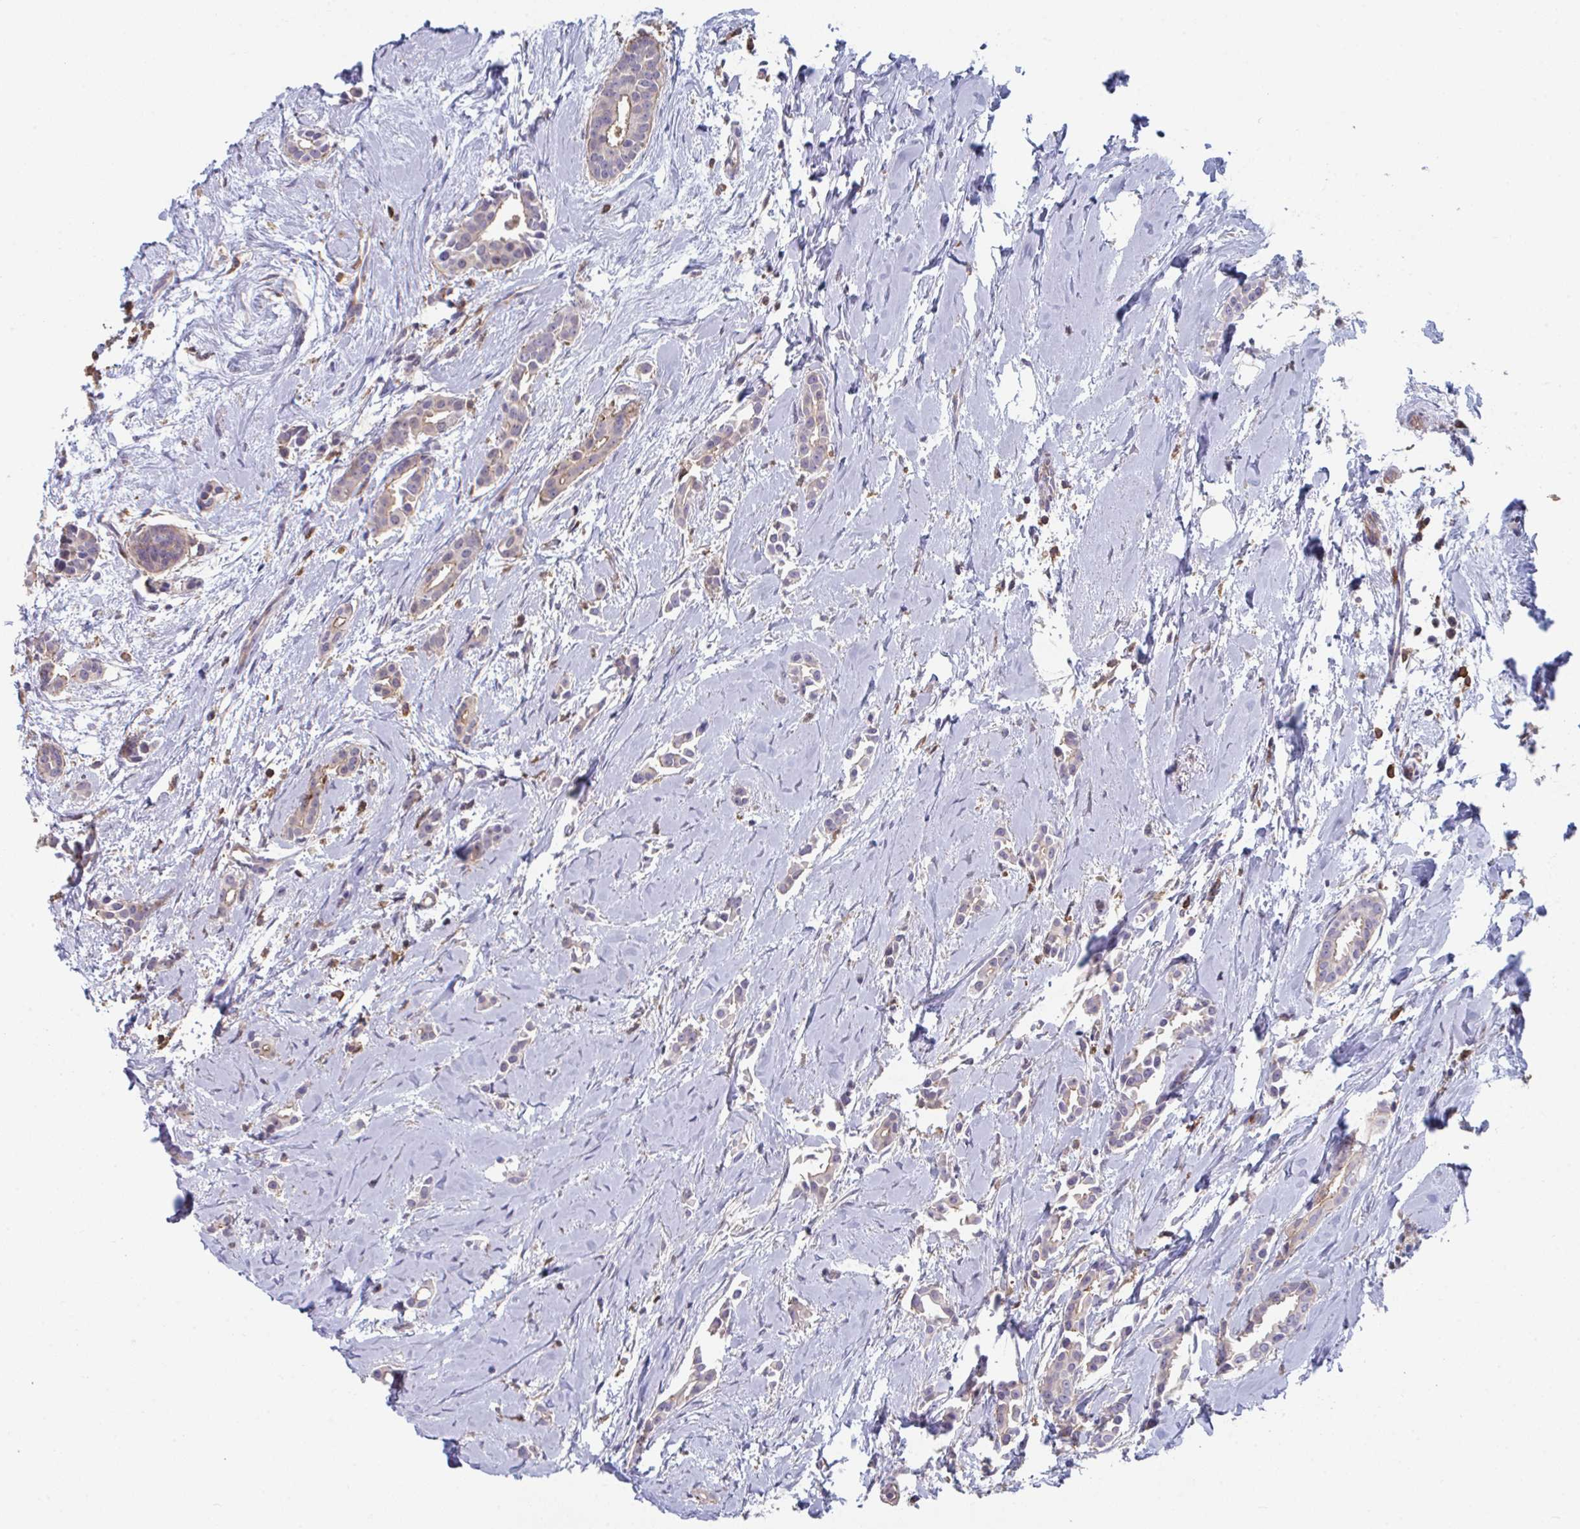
{"staining": {"intensity": "weak", "quantity": "25%-75%", "location": "cytoplasmic/membranous"}, "tissue": "breast cancer", "cell_type": "Tumor cells", "image_type": "cancer", "snomed": [{"axis": "morphology", "description": "Duct carcinoma"}, {"axis": "topography", "description": "Breast"}], "caption": "Weak cytoplasmic/membranous staining for a protein is identified in approximately 25%-75% of tumor cells of breast cancer (invasive ductal carcinoma) using IHC.", "gene": "DISP2", "patient": {"sex": "female", "age": 64}}